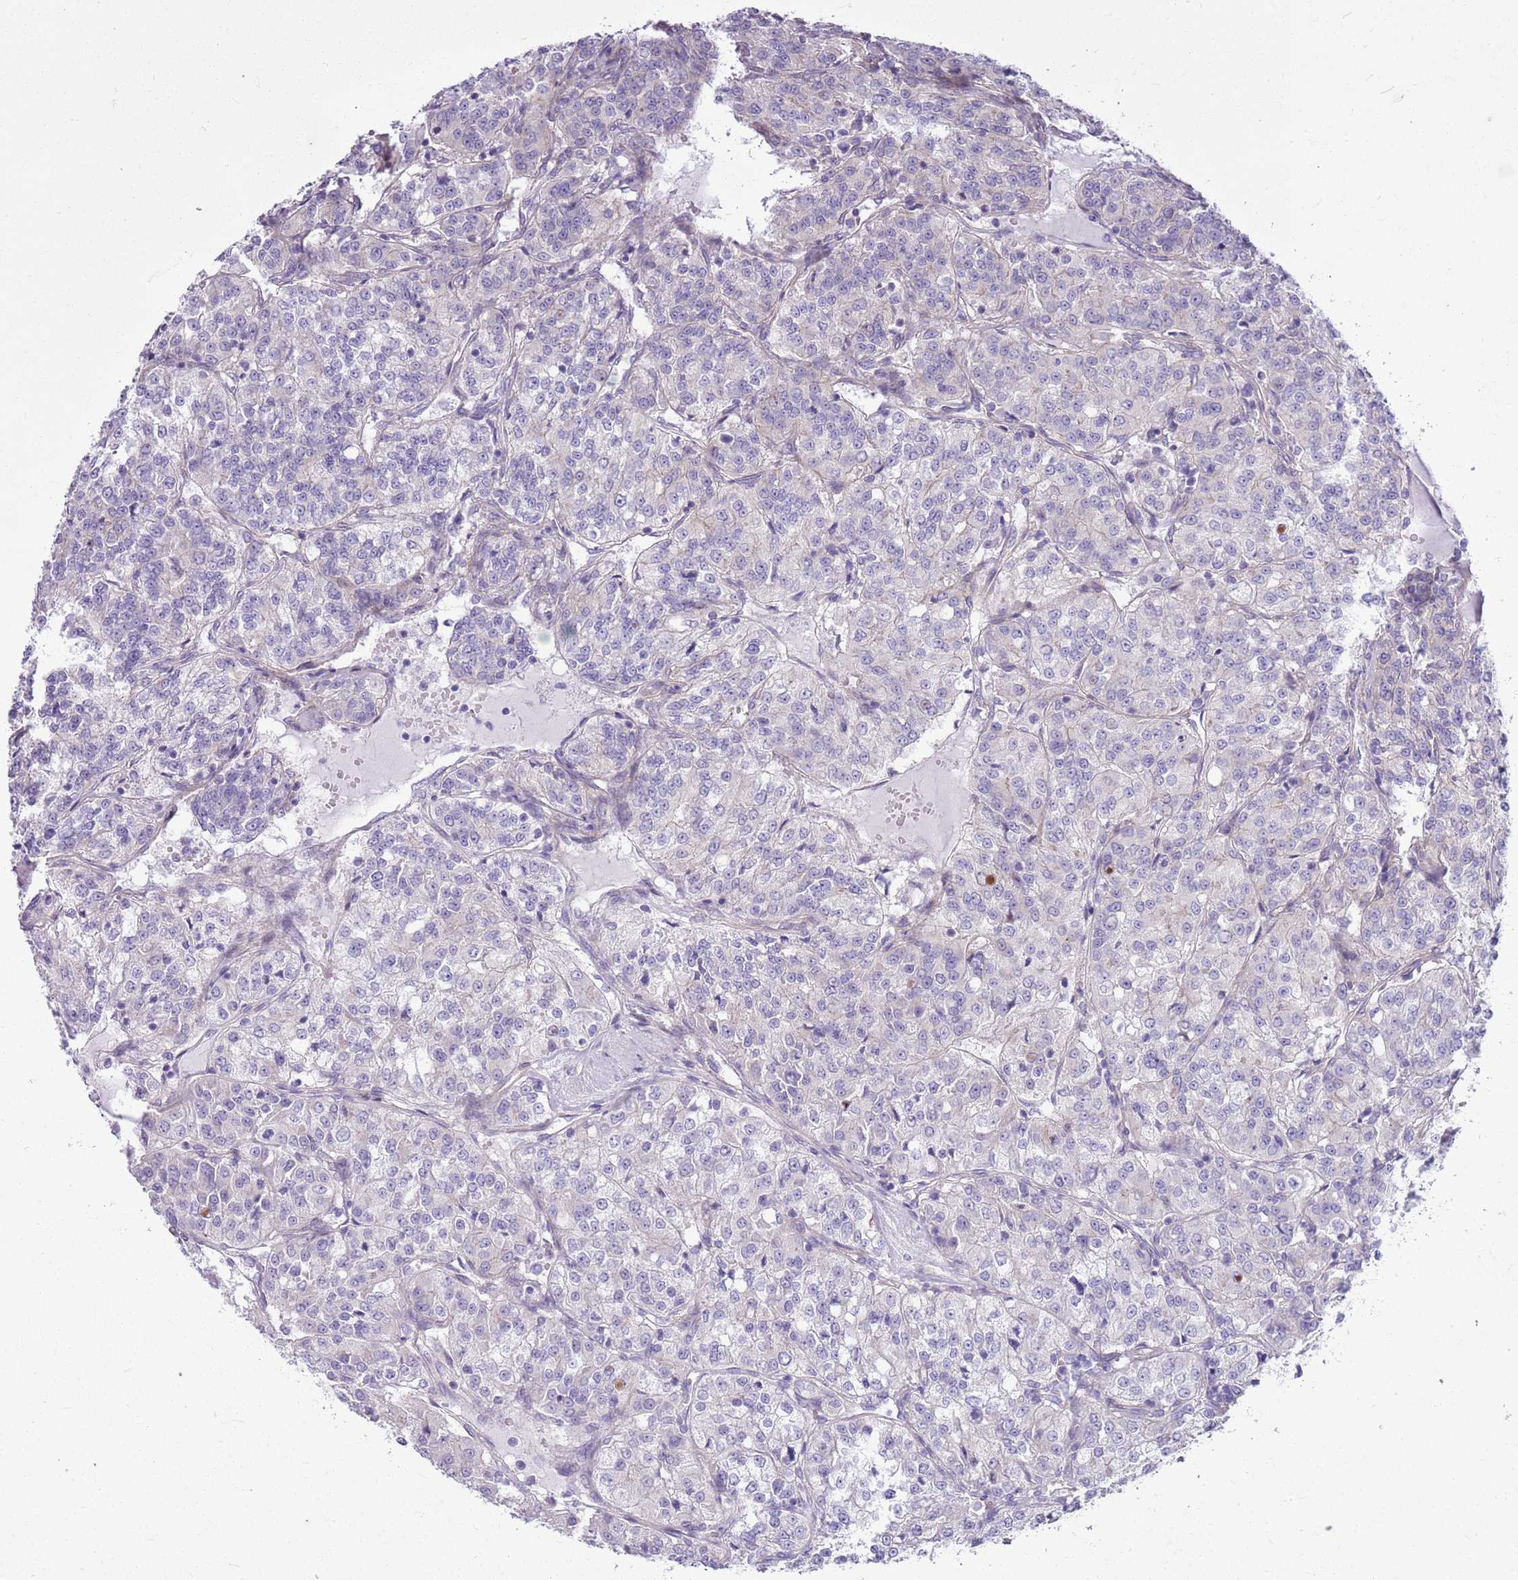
{"staining": {"intensity": "negative", "quantity": "none", "location": "none"}, "tissue": "renal cancer", "cell_type": "Tumor cells", "image_type": "cancer", "snomed": [{"axis": "morphology", "description": "Adenocarcinoma, NOS"}, {"axis": "topography", "description": "Kidney"}], "caption": "This photomicrograph is of renal cancer stained with immunohistochemistry to label a protein in brown with the nuclei are counter-stained blue. There is no expression in tumor cells. (Stains: DAB (3,3'-diaminobenzidine) immunohistochemistry (IHC) with hematoxylin counter stain, Microscopy: brightfield microscopy at high magnification).", "gene": "PARP8", "patient": {"sex": "female", "age": 63}}